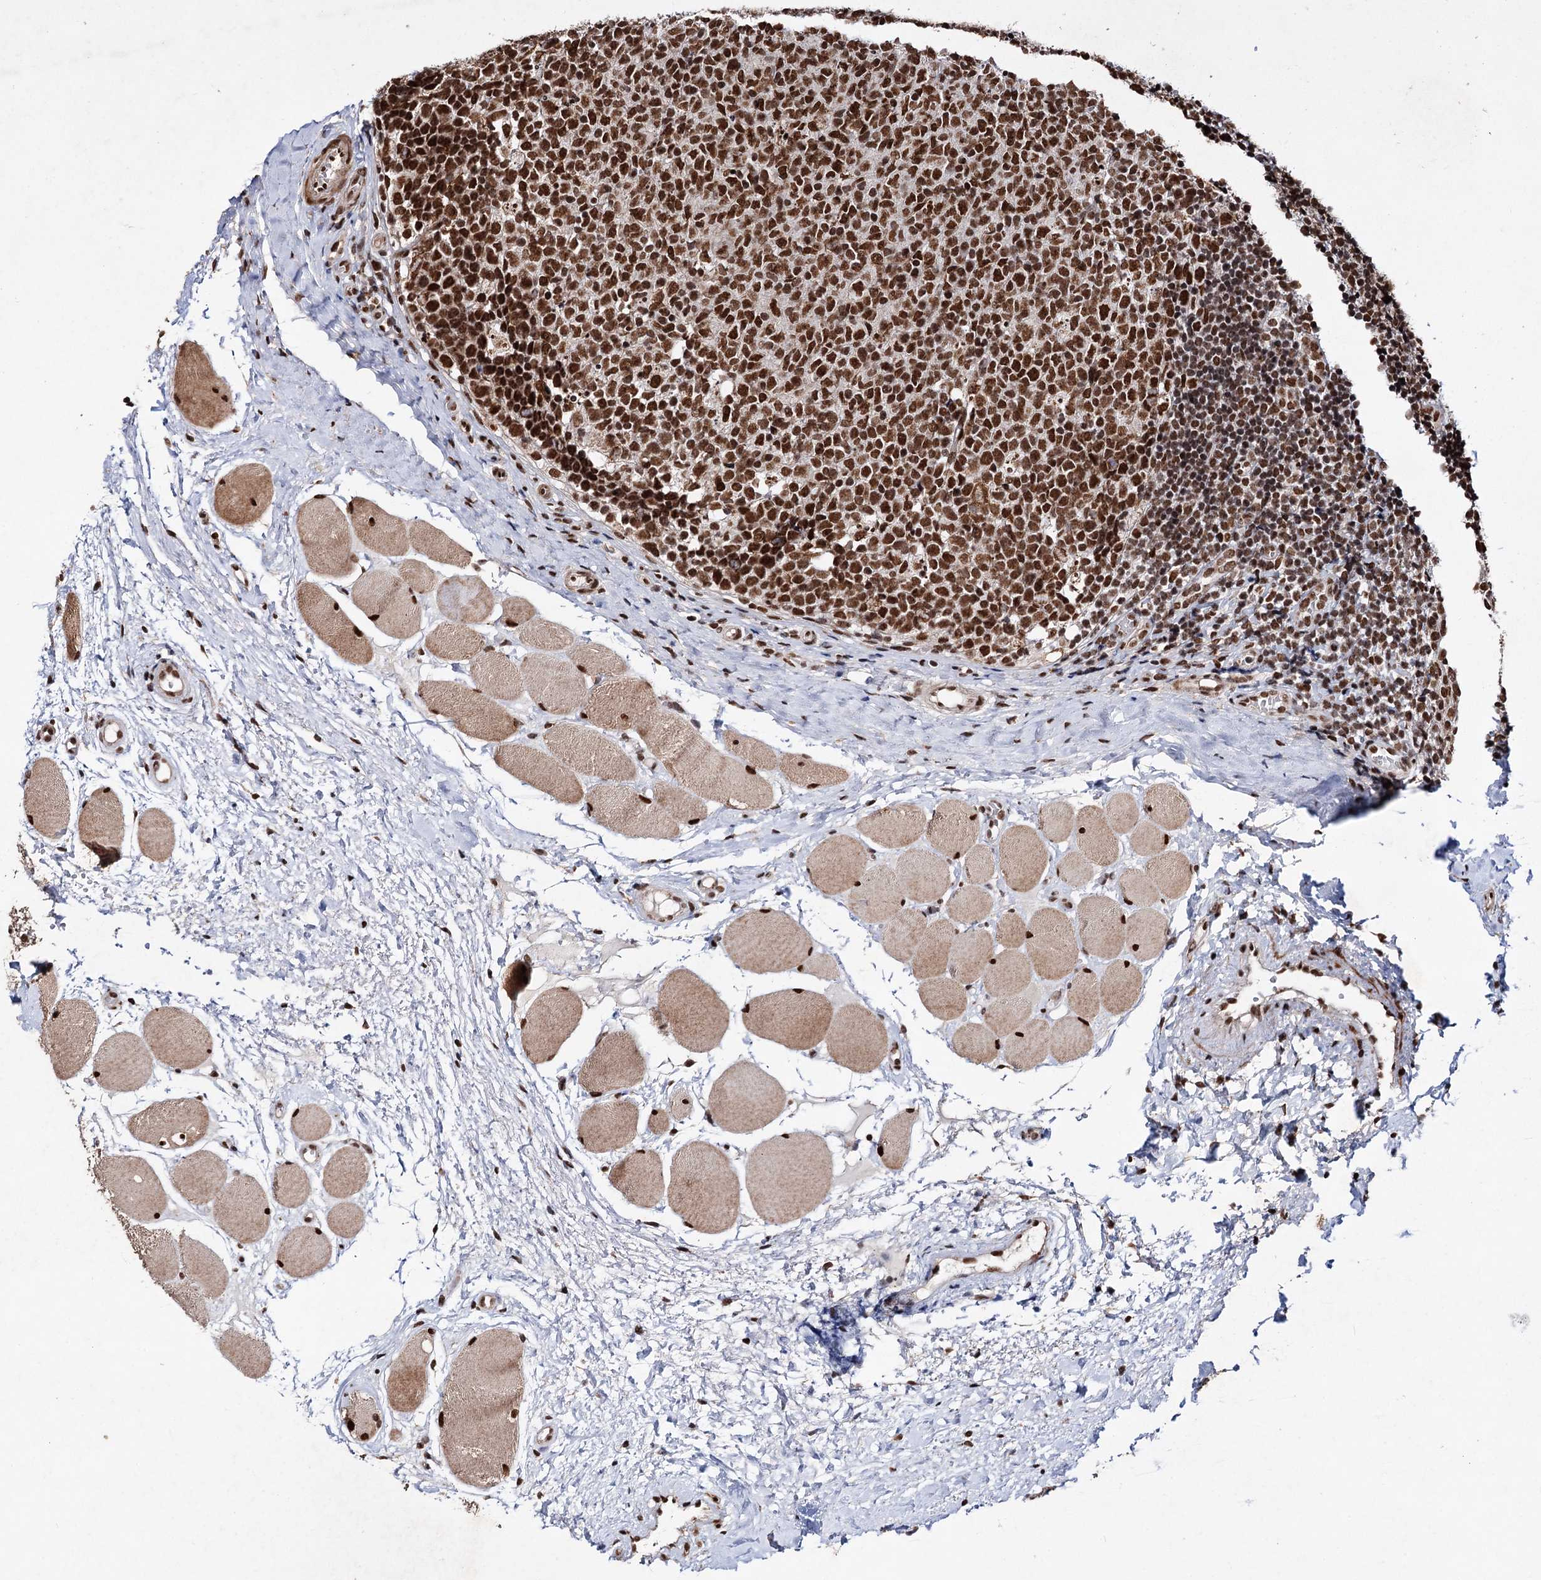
{"staining": {"intensity": "strong", "quantity": "25%-75%", "location": "nuclear"}, "tissue": "tonsil", "cell_type": "Germinal center cells", "image_type": "normal", "snomed": [{"axis": "morphology", "description": "Normal tissue, NOS"}, {"axis": "topography", "description": "Tonsil"}], "caption": "Immunohistochemistry histopathology image of unremarkable tonsil: human tonsil stained using IHC exhibits high levels of strong protein expression localized specifically in the nuclear of germinal center cells, appearing as a nuclear brown color.", "gene": "MATR3", "patient": {"sex": "female", "age": 19}}